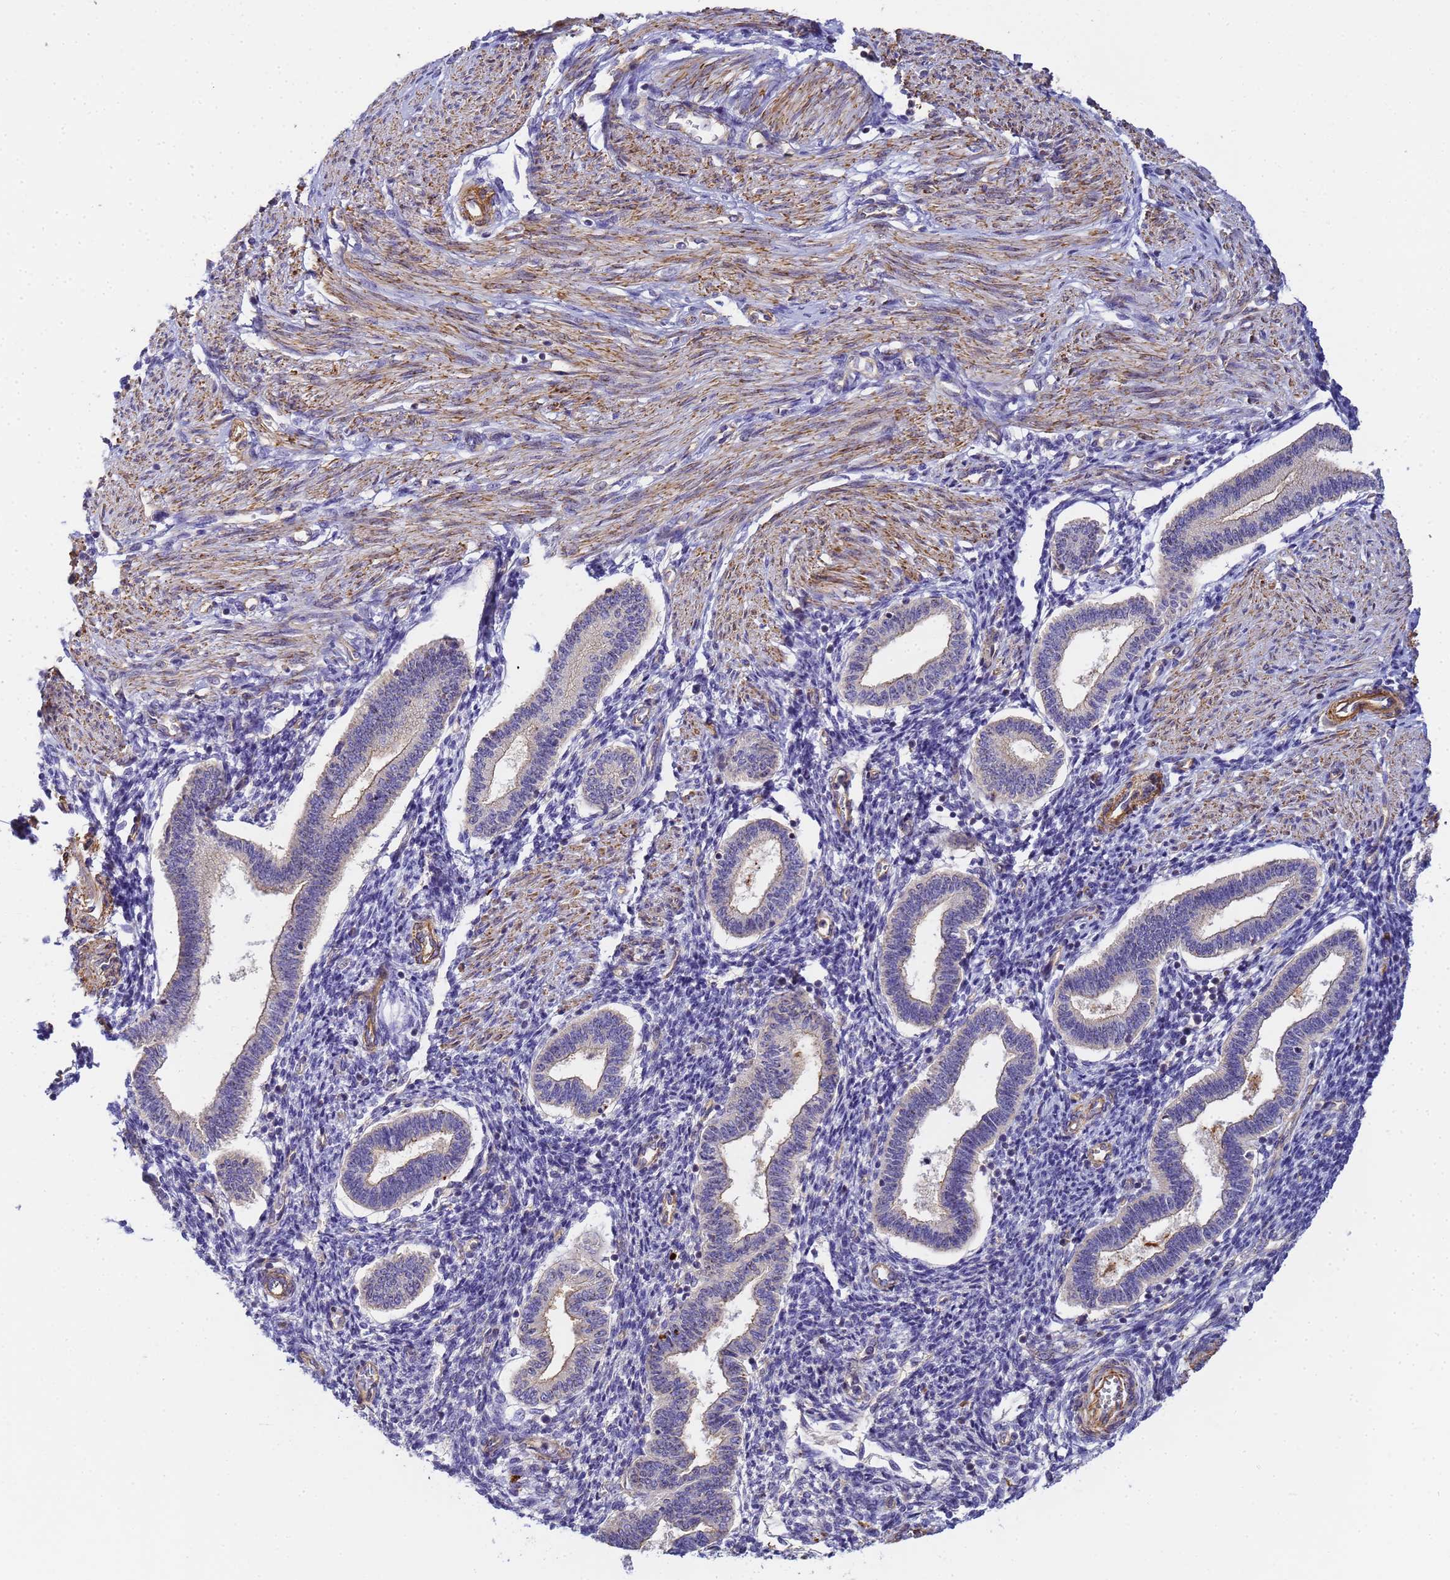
{"staining": {"intensity": "negative", "quantity": "none", "location": "none"}, "tissue": "endometrium", "cell_type": "Cells in endometrial stroma", "image_type": "normal", "snomed": [{"axis": "morphology", "description": "Normal tissue, NOS"}, {"axis": "topography", "description": "Endometrium"}], "caption": "IHC of benign endometrium reveals no expression in cells in endometrial stroma.", "gene": "MYL10", "patient": {"sex": "female", "age": 24}}